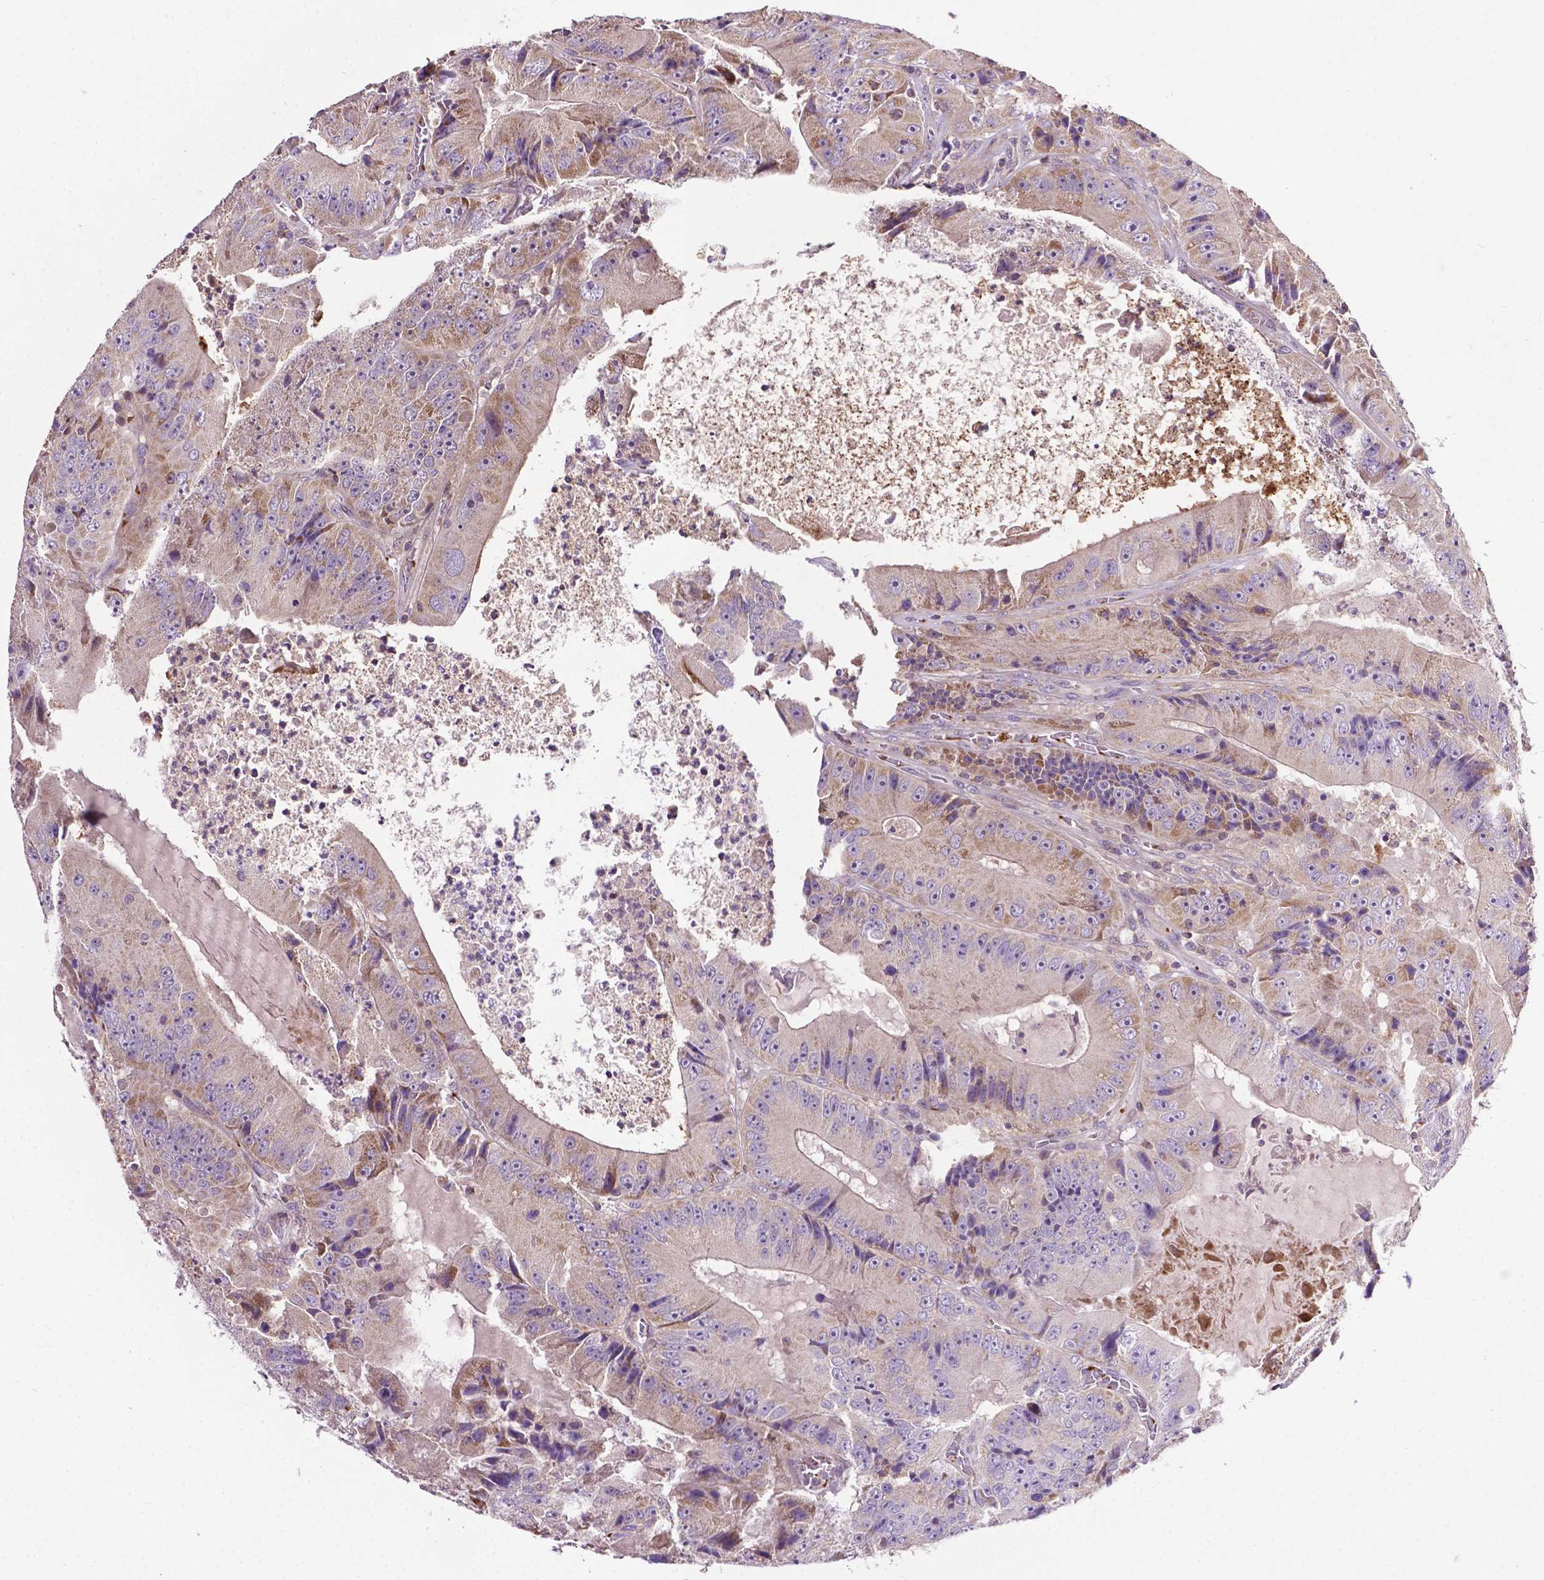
{"staining": {"intensity": "moderate", "quantity": "<25%", "location": "cytoplasmic/membranous"}, "tissue": "colorectal cancer", "cell_type": "Tumor cells", "image_type": "cancer", "snomed": [{"axis": "morphology", "description": "Adenocarcinoma, NOS"}, {"axis": "topography", "description": "Colon"}], "caption": "A brown stain labels moderate cytoplasmic/membranous staining of a protein in human colorectal adenocarcinoma tumor cells.", "gene": "SPNS2", "patient": {"sex": "female", "age": 86}}